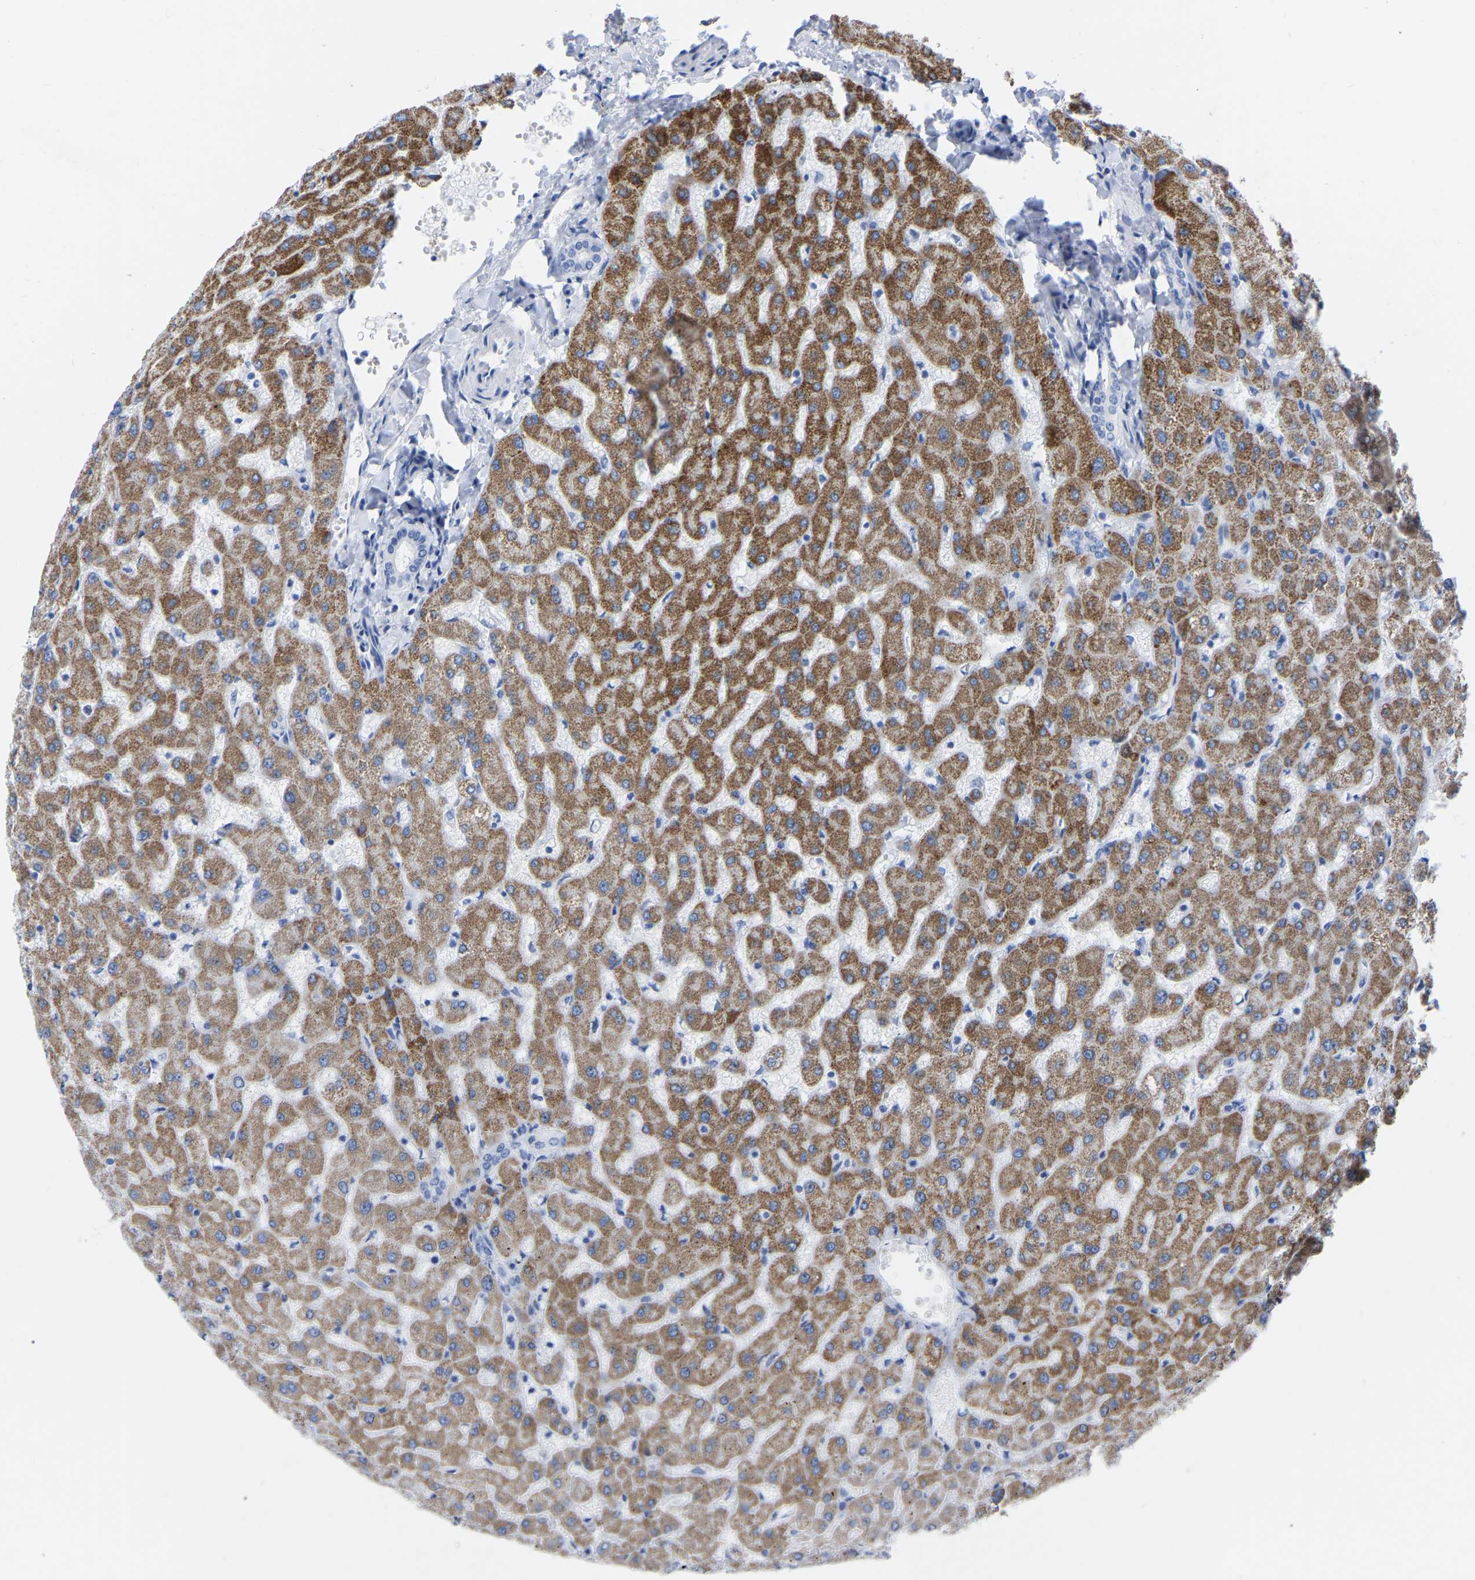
{"staining": {"intensity": "negative", "quantity": "none", "location": "none"}, "tissue": "liver", "cell_type": "Cholangiocytes", "image_type": "normal", "snomed": [{"axis": "morphology", "description": "Normal tissue, NOS"}, {"axis": "topography", "description": "Liver"}], "caption": "Photomicrograph shows no significant protein staining in cholangiocytes of normal liver. The staining was performed using DAB (3,3'-diaminobenzidine) to visualize the protein expression in brown, while the nuclei were stained in blue with hematoxylin (Magnification: 20x).", "gene": "ZNF629", "patient": {"sex": "female", "age": 63}}